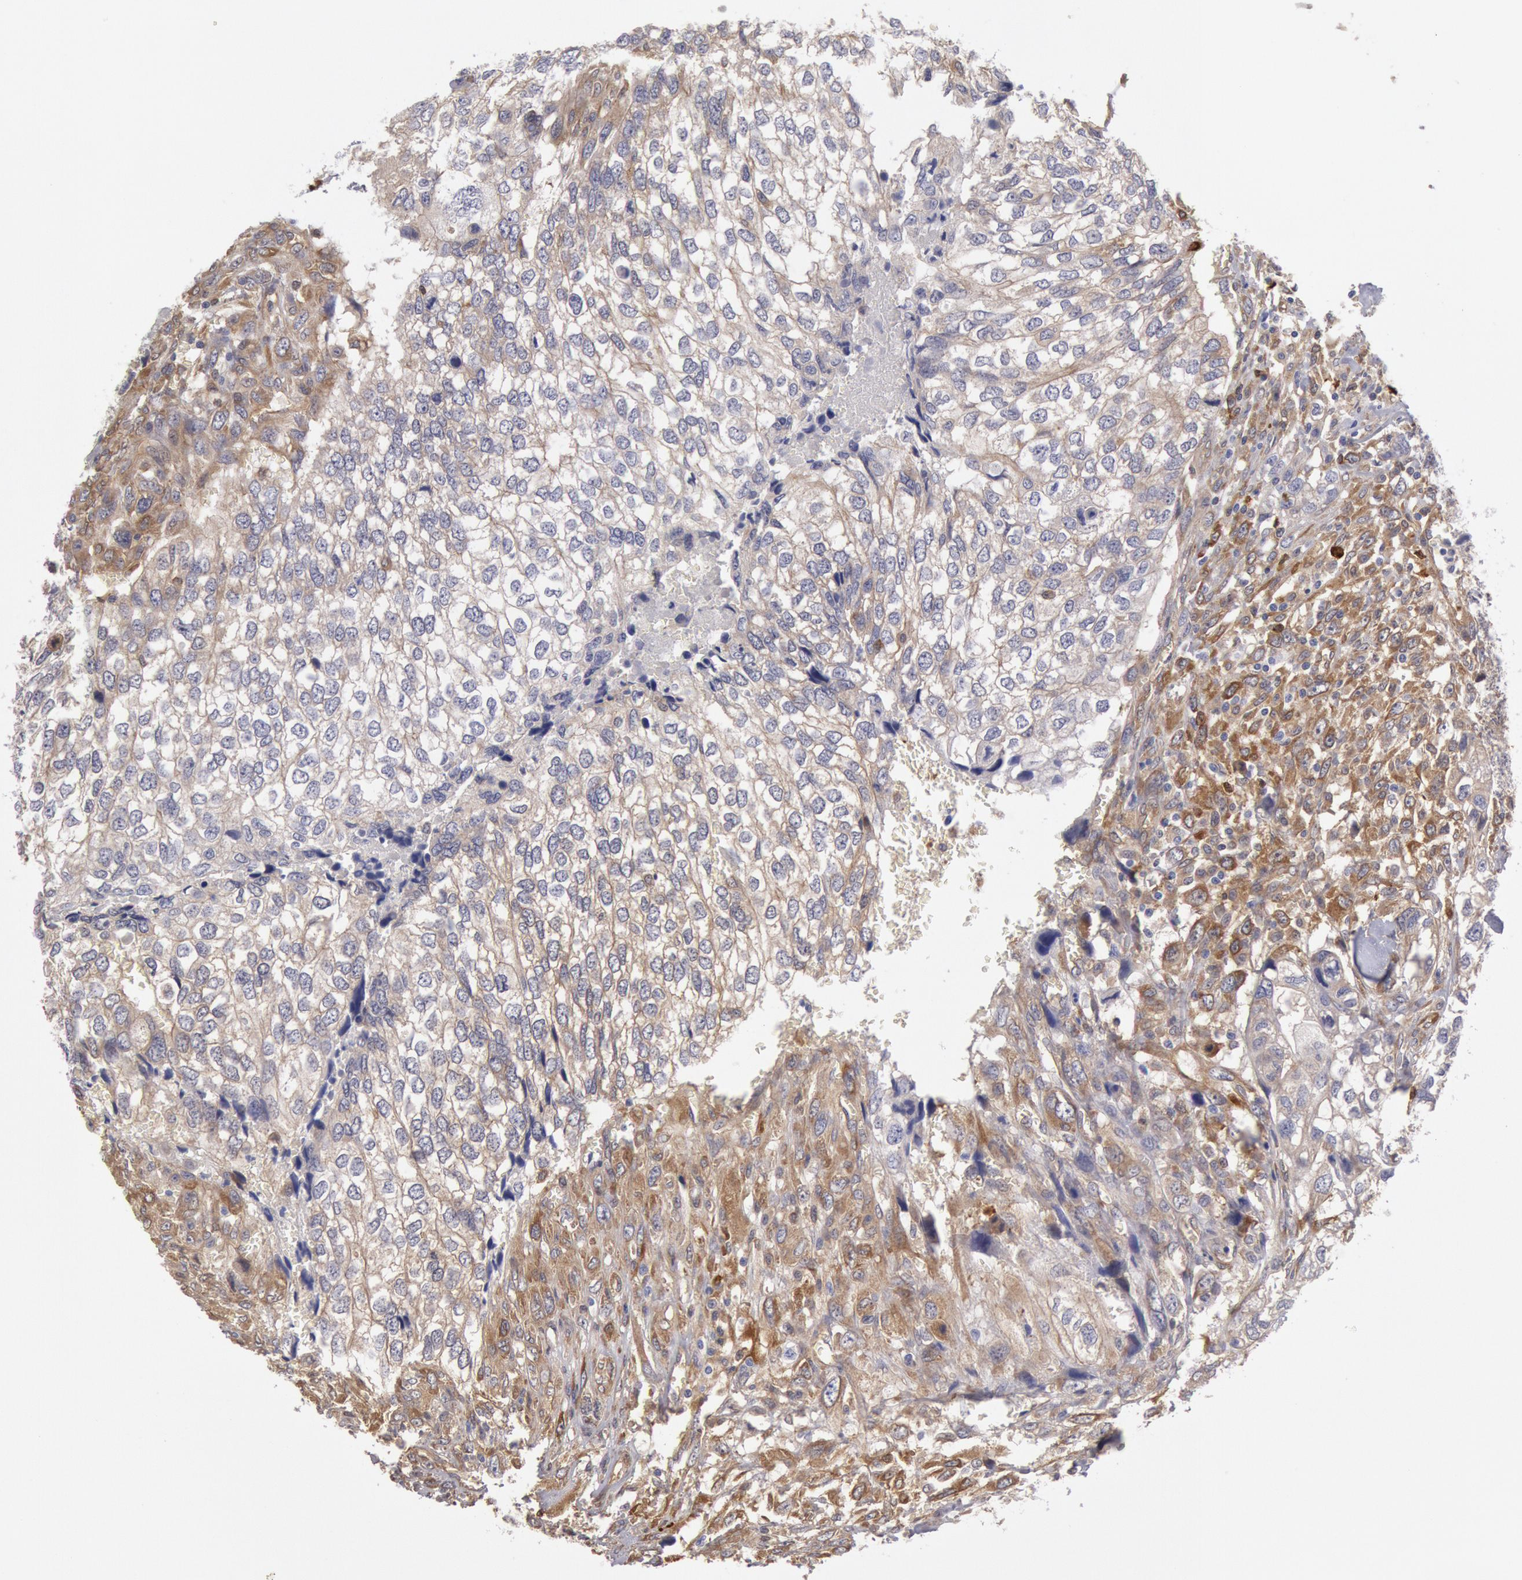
{"staining": {"intensity": "moderate", "quantity": "25%-75%", "location": "cytoplasmic/membranous"}, "tissue": "breast cancer", "cell_type": "Tumor cells", "image_type": "cancer", "snomed": [{"axis": "morphology", "description": "Neoplasm, malignant, NOS"}, {"axis": "topography", "description": "Breast"}], "caption": "Immunohistochemical staining of breast cancer (neoplasm (malignant)) shows moderate cytoplasmic/membranous protein expression in approximately 25%-75% of tumor cells.", "gene": "CCDC50", "patient": {"sex": "female", "age": 50}}